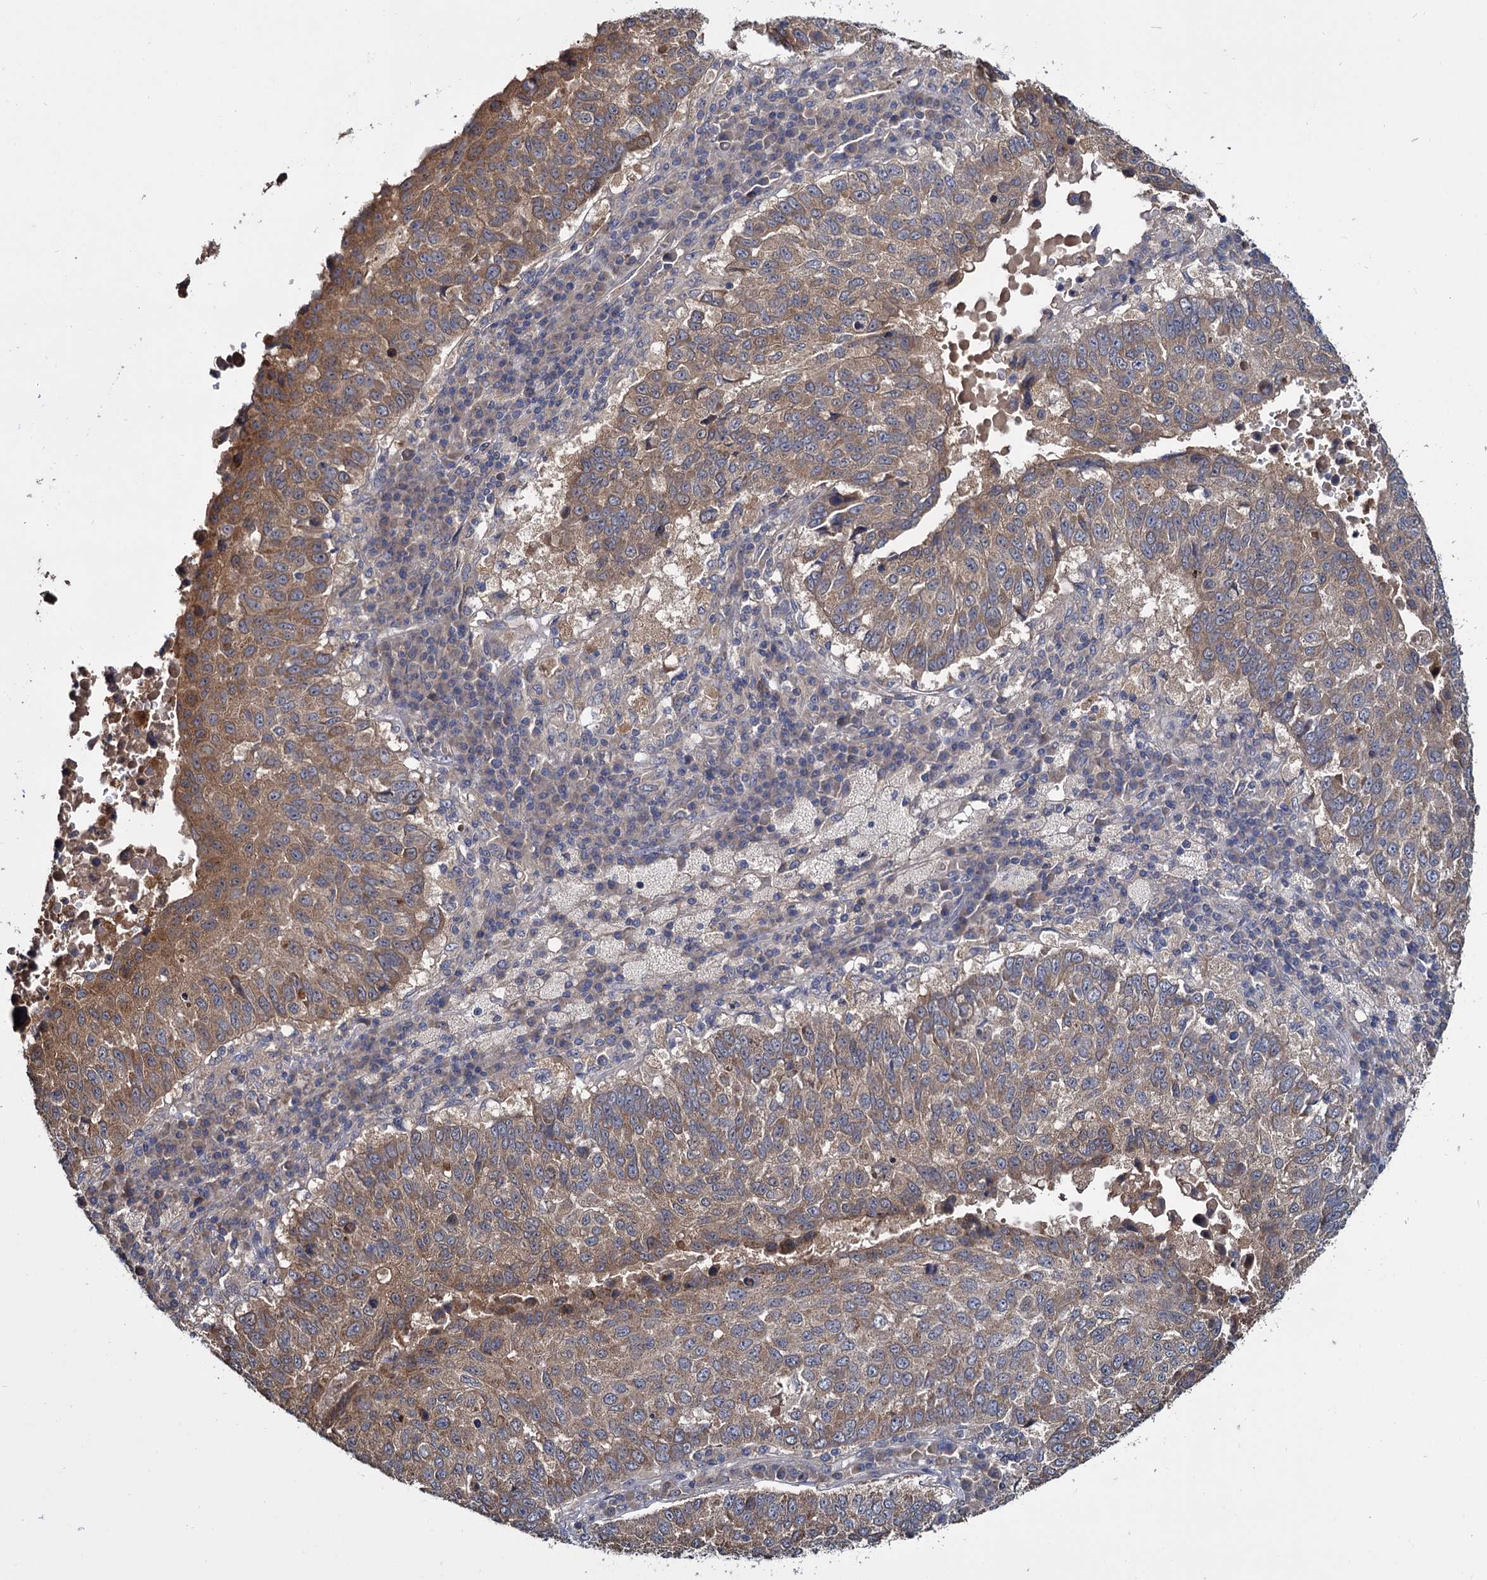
{"staining": {"intensity": "moderate", "quantity": ">75%", "location": "cytoplasmic/membranous"}, "tissue": "lung cancer", "cell_type": "Tumor cells", "image_type": "cancer", "snomed": [{"axis": "morphology", "description": "Squamous cell carcinoma, NOS"}, {"axis": "topography", "description": "Lung"}], "caption": "Lung squamous cell carcinoma stained for a protein reveals moderate cytoplasmic/membranous positivity in tumor cells.", "gene": "CEP192", "patient": {"sex": "male", "age": 73}}